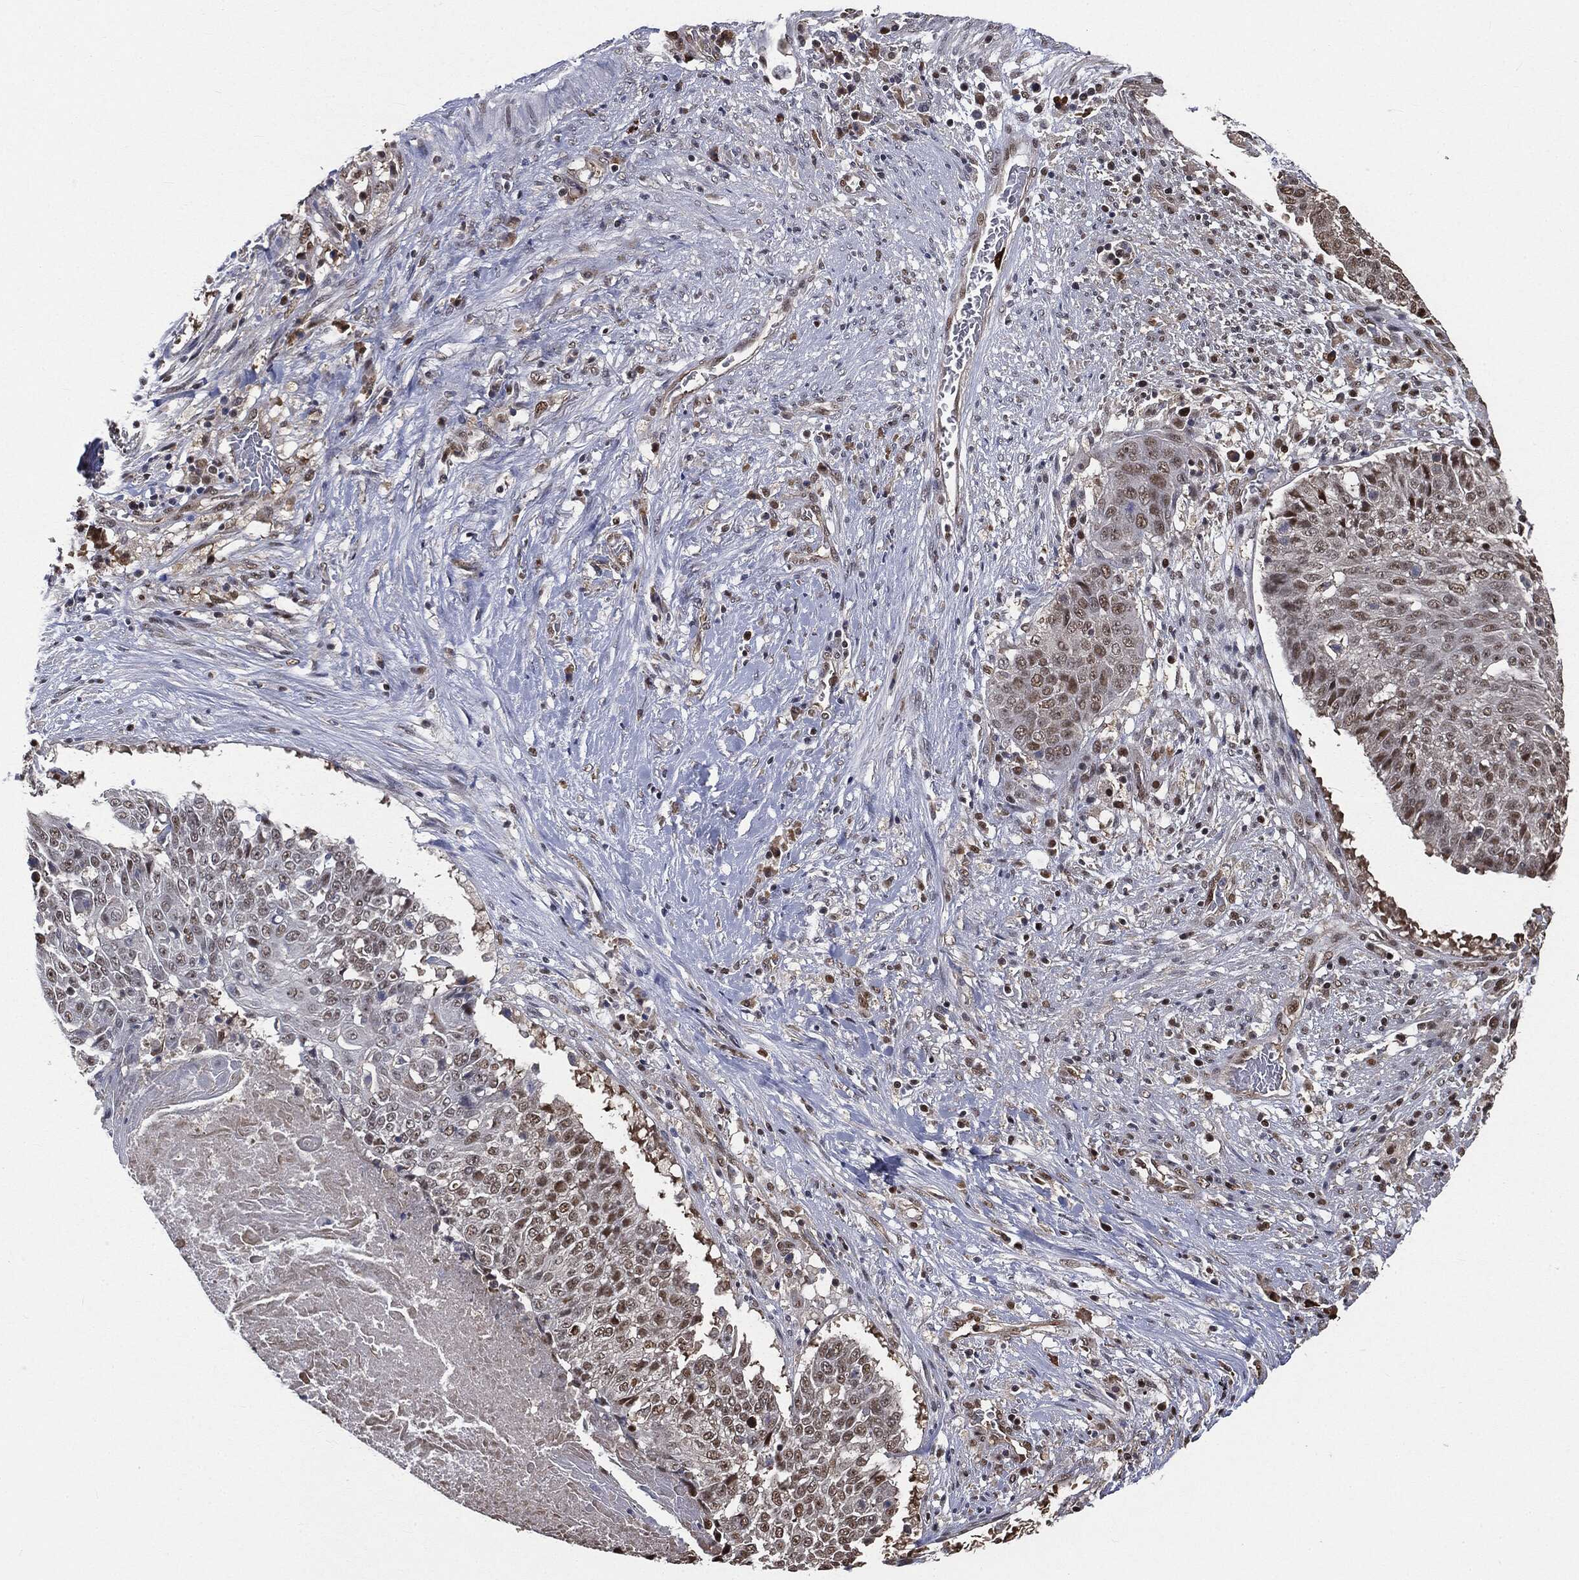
{"staining": {"intensity": "moderate", "quantity": "<25%", "location": "nuclear"}, "tissue": "lung cancer", "cell_type": "Tumor cells", "image_type": "cancer", "snomed": [{"axis": "morphology", "description": "Squamous cell carcinoma, NOS"}, {"axis": "topography", "description": "Lung"}], "caption": "High-power microscopy captured an immunohistochemistry histopathology image of lung cancer (squamous cell carcinoma), revealing moderate nuclear staining in approximately <25% of tumor cells.", "gene": "SHLD2", "patient": {"sex": "male", "age": 64}}